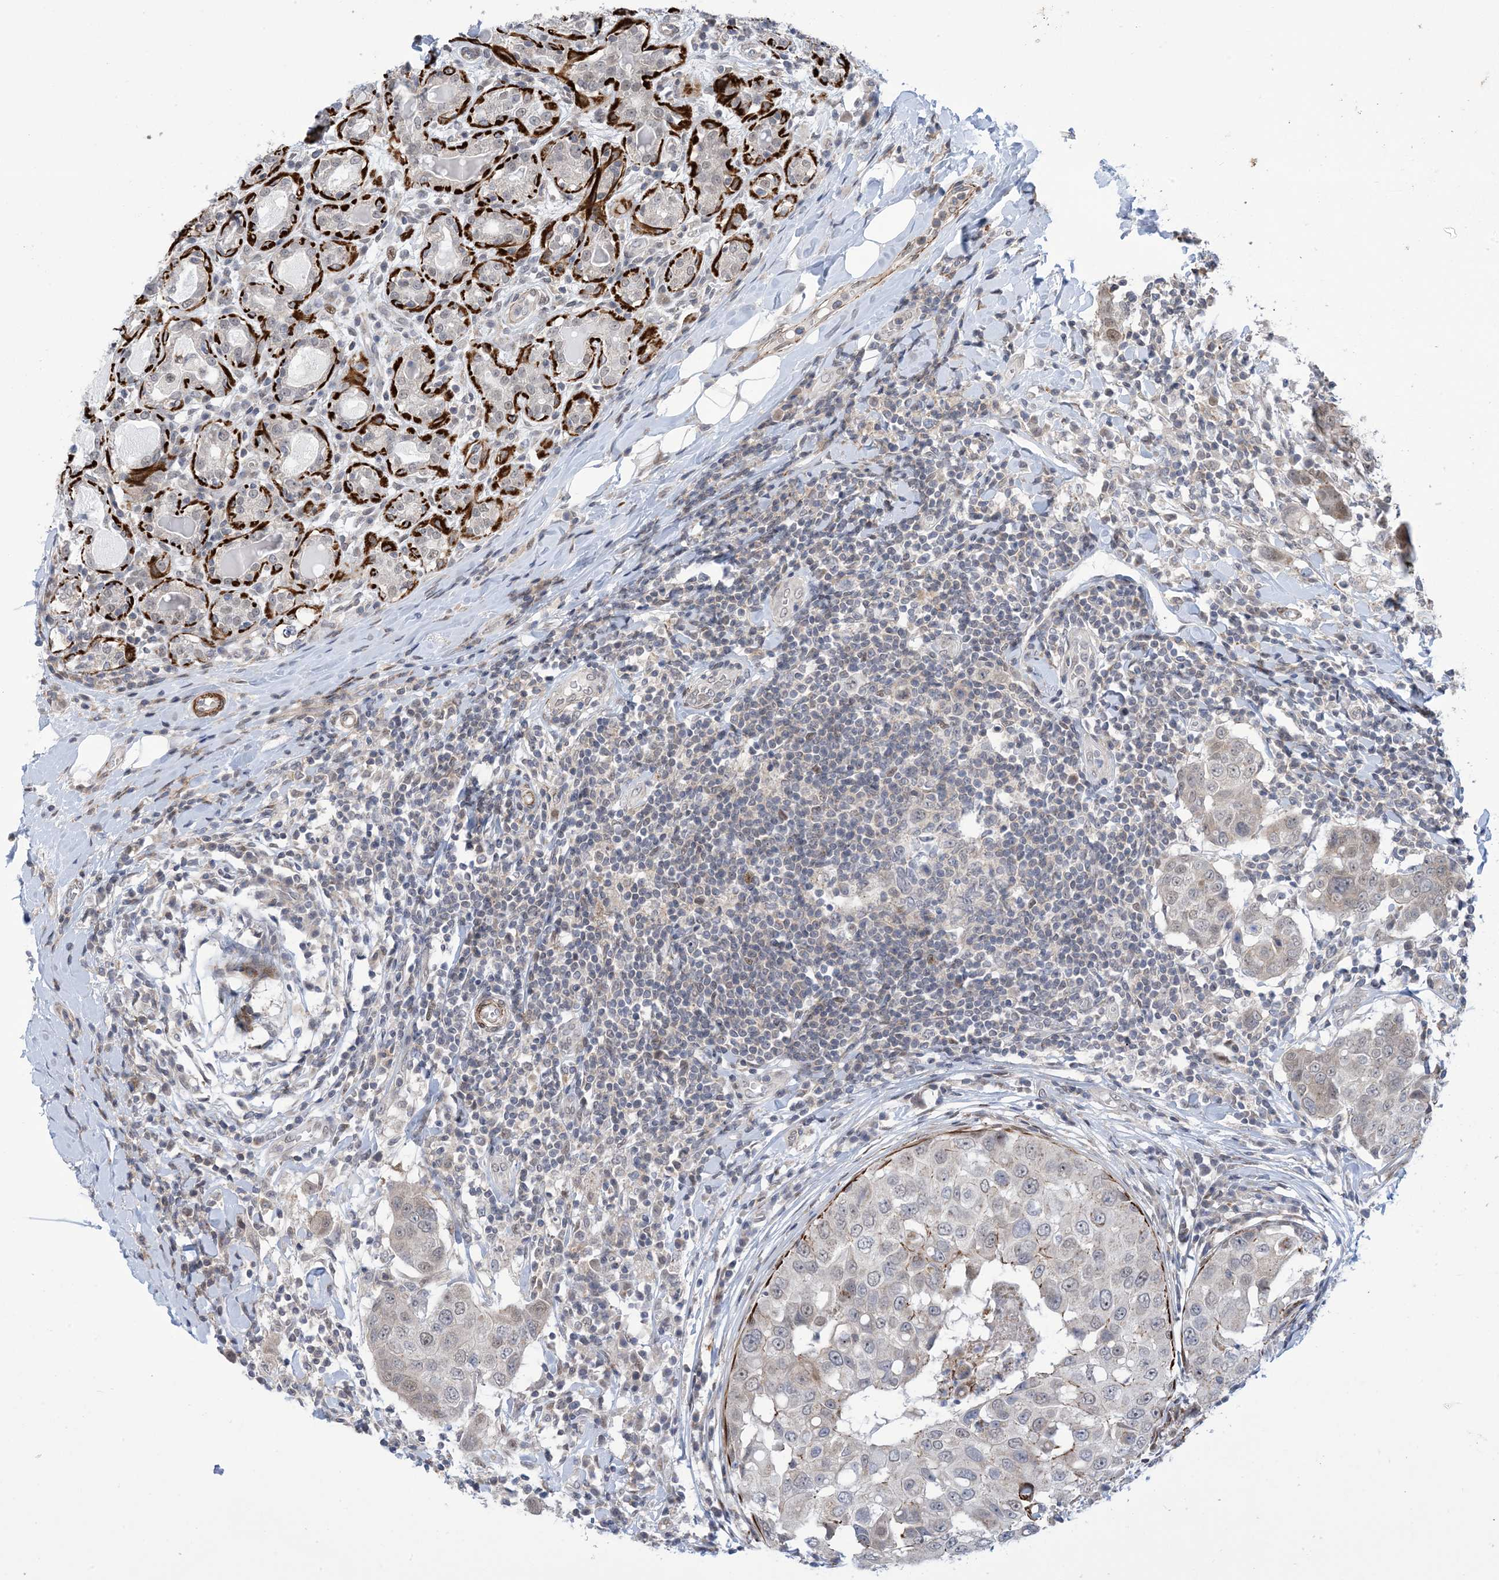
{"staining": {"intensity": "negative", "quantity": "none", "location": "none"}, "tissue": "breast cancer", "cell_type": "Tumor cells", "image_type": "cancer", "snomed": [{"axis": "morphology", "description": "Duct carcinoma"}, {"axis": "topography", "description": "Breast"}], "caption": "IHC photomicrograph of breast cancer stained for a protein (brown), which exhibits no staining in tumor cells. The staining is performed using DAB (3,3'-diaminobenzidine) brown chromogen with nuclei counter-stained in using hematoxylin.", "gene": "ZNF8", "patient": {"sex": "female", "age": 27}}